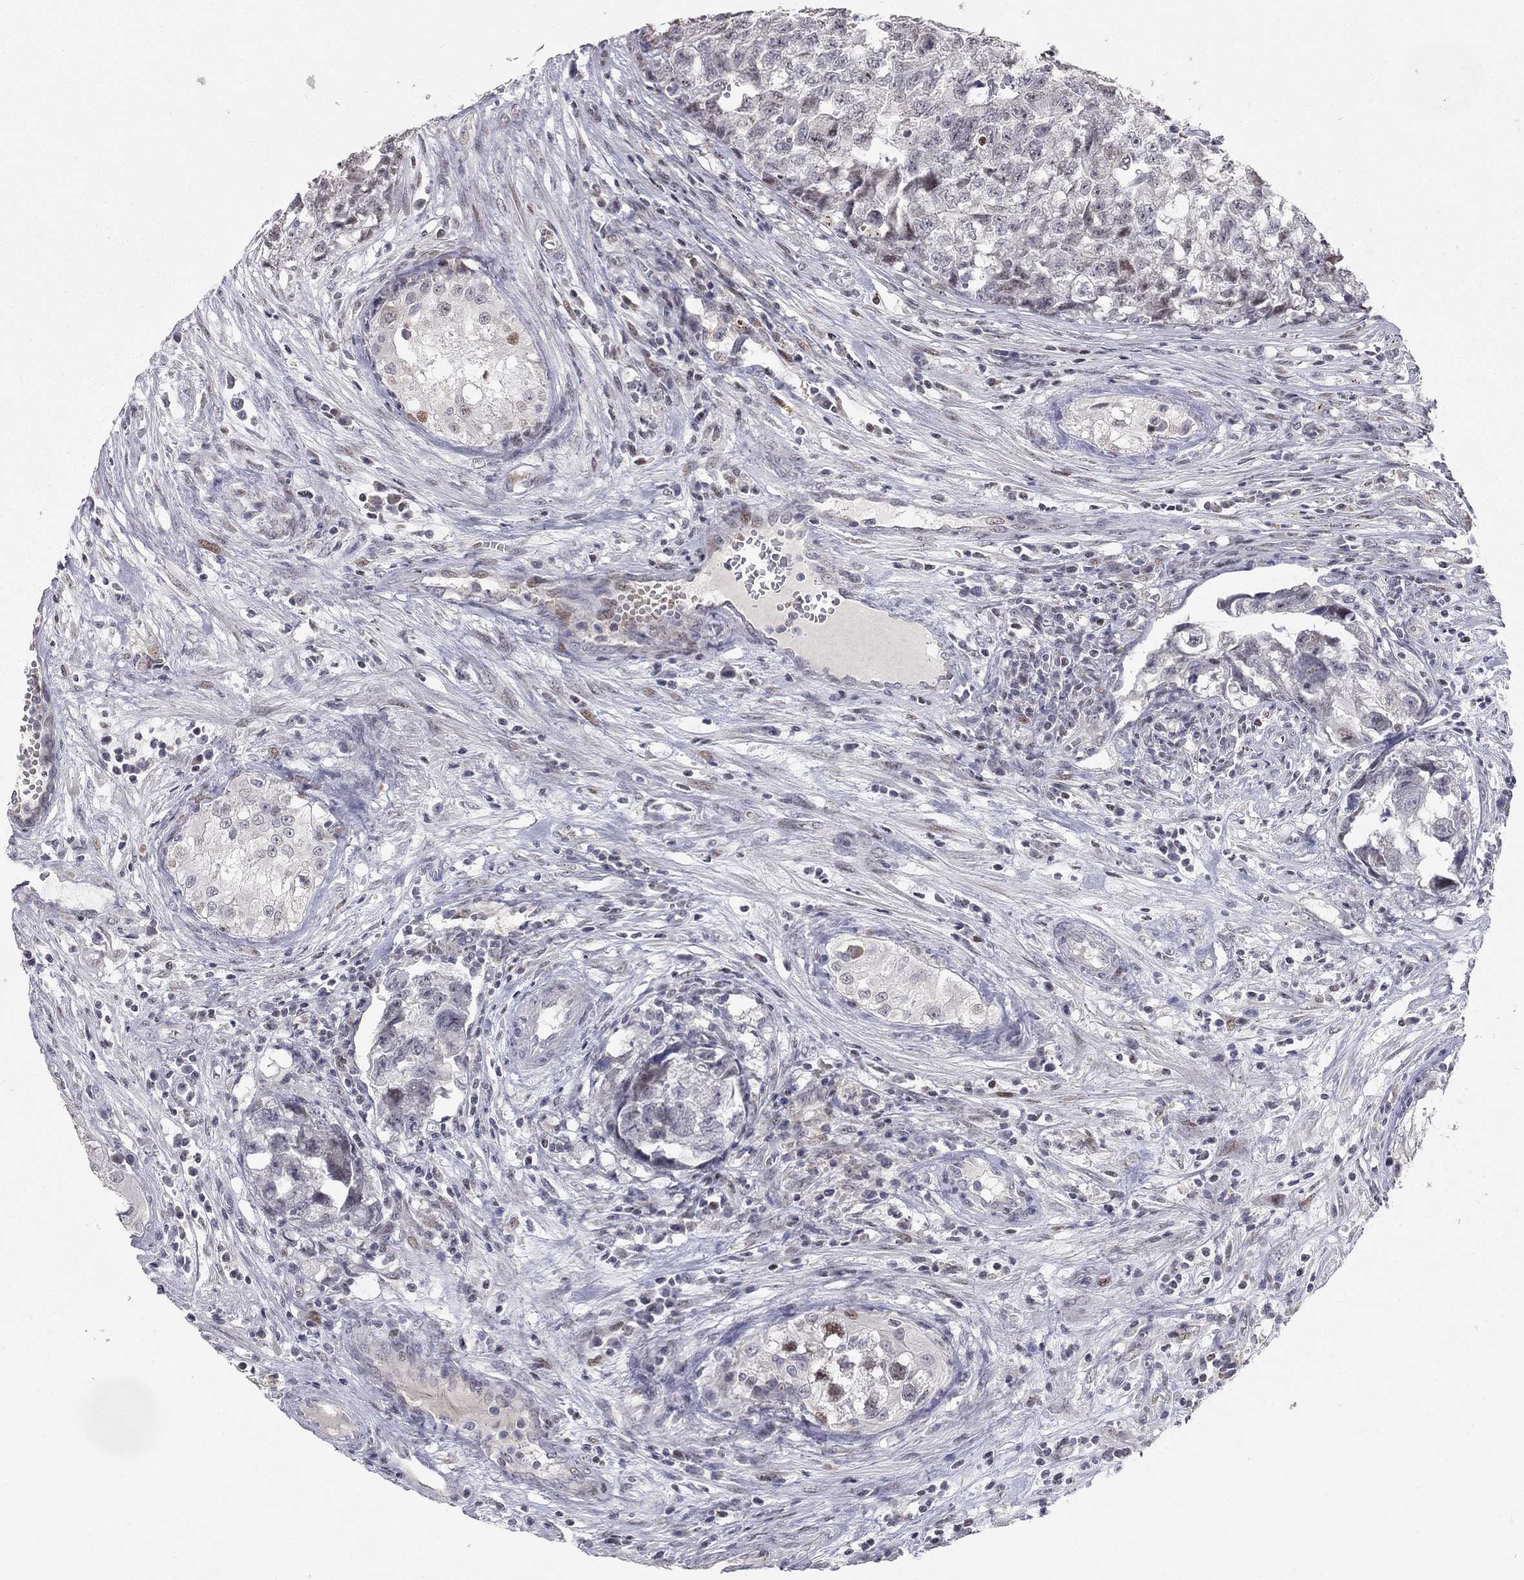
{"staining": {"intensity": "negative", "quantity": "none", "location": "none"}, "tissue": "testis cancer", "cell_type": "Tumor cells", "image_type": "cancer", "snomed": [{"axis": "morphology", "description": "Seminoma, NOS"}, {"axis": "morphology", "description": "Carcinoma, Embryonal, NOS"}, {"axis": "topography", "description": "Testis"}], "caption": "The image shows no significant staining in tumor cells of embryonal carcinoma (testis). (IHC, brightfield microscopy, high magnification).", "gene": "HDAC3", "patient": {"sex": "male", "age": 22}}